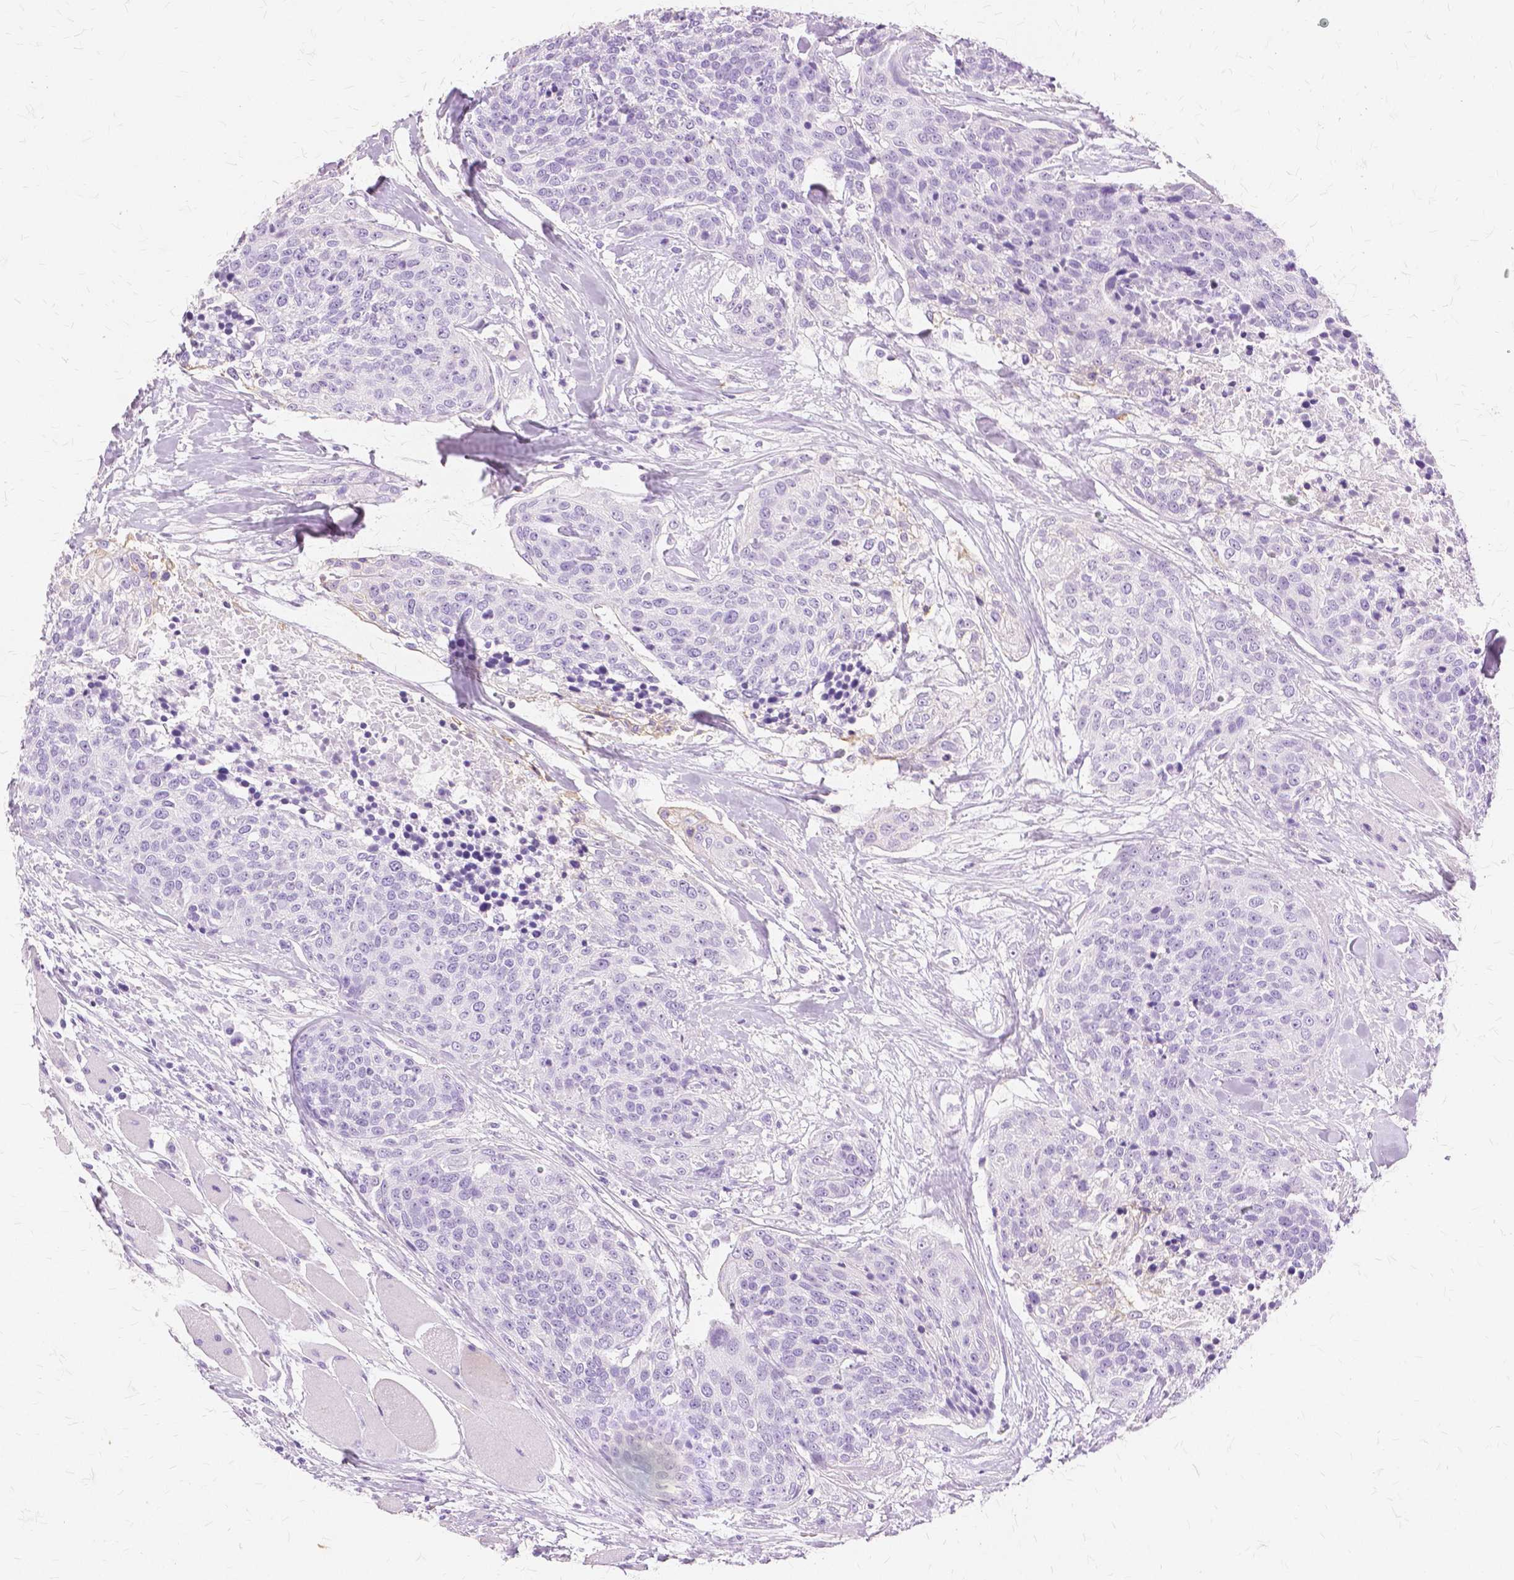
{"staining": {"intensity": "negative", "quantity": "none", "location": "none"}, "tissue": "head and neck cancer", "cell_type": "Tumor cells", "image_type": "cancer", "snomed": [{"axis": "morphology", "description": "Squamous cell carcinoma, NOS"}, {"axis": "topography", "description": "Oral tissue"}, {"axis": "topography", "description": "Head-Neck"}], "caption": "Tumor cells show no significant protein positivity in head and neck cancer.", "gene": "TGM1", "patient": {"sex": "male", "age": 64}}